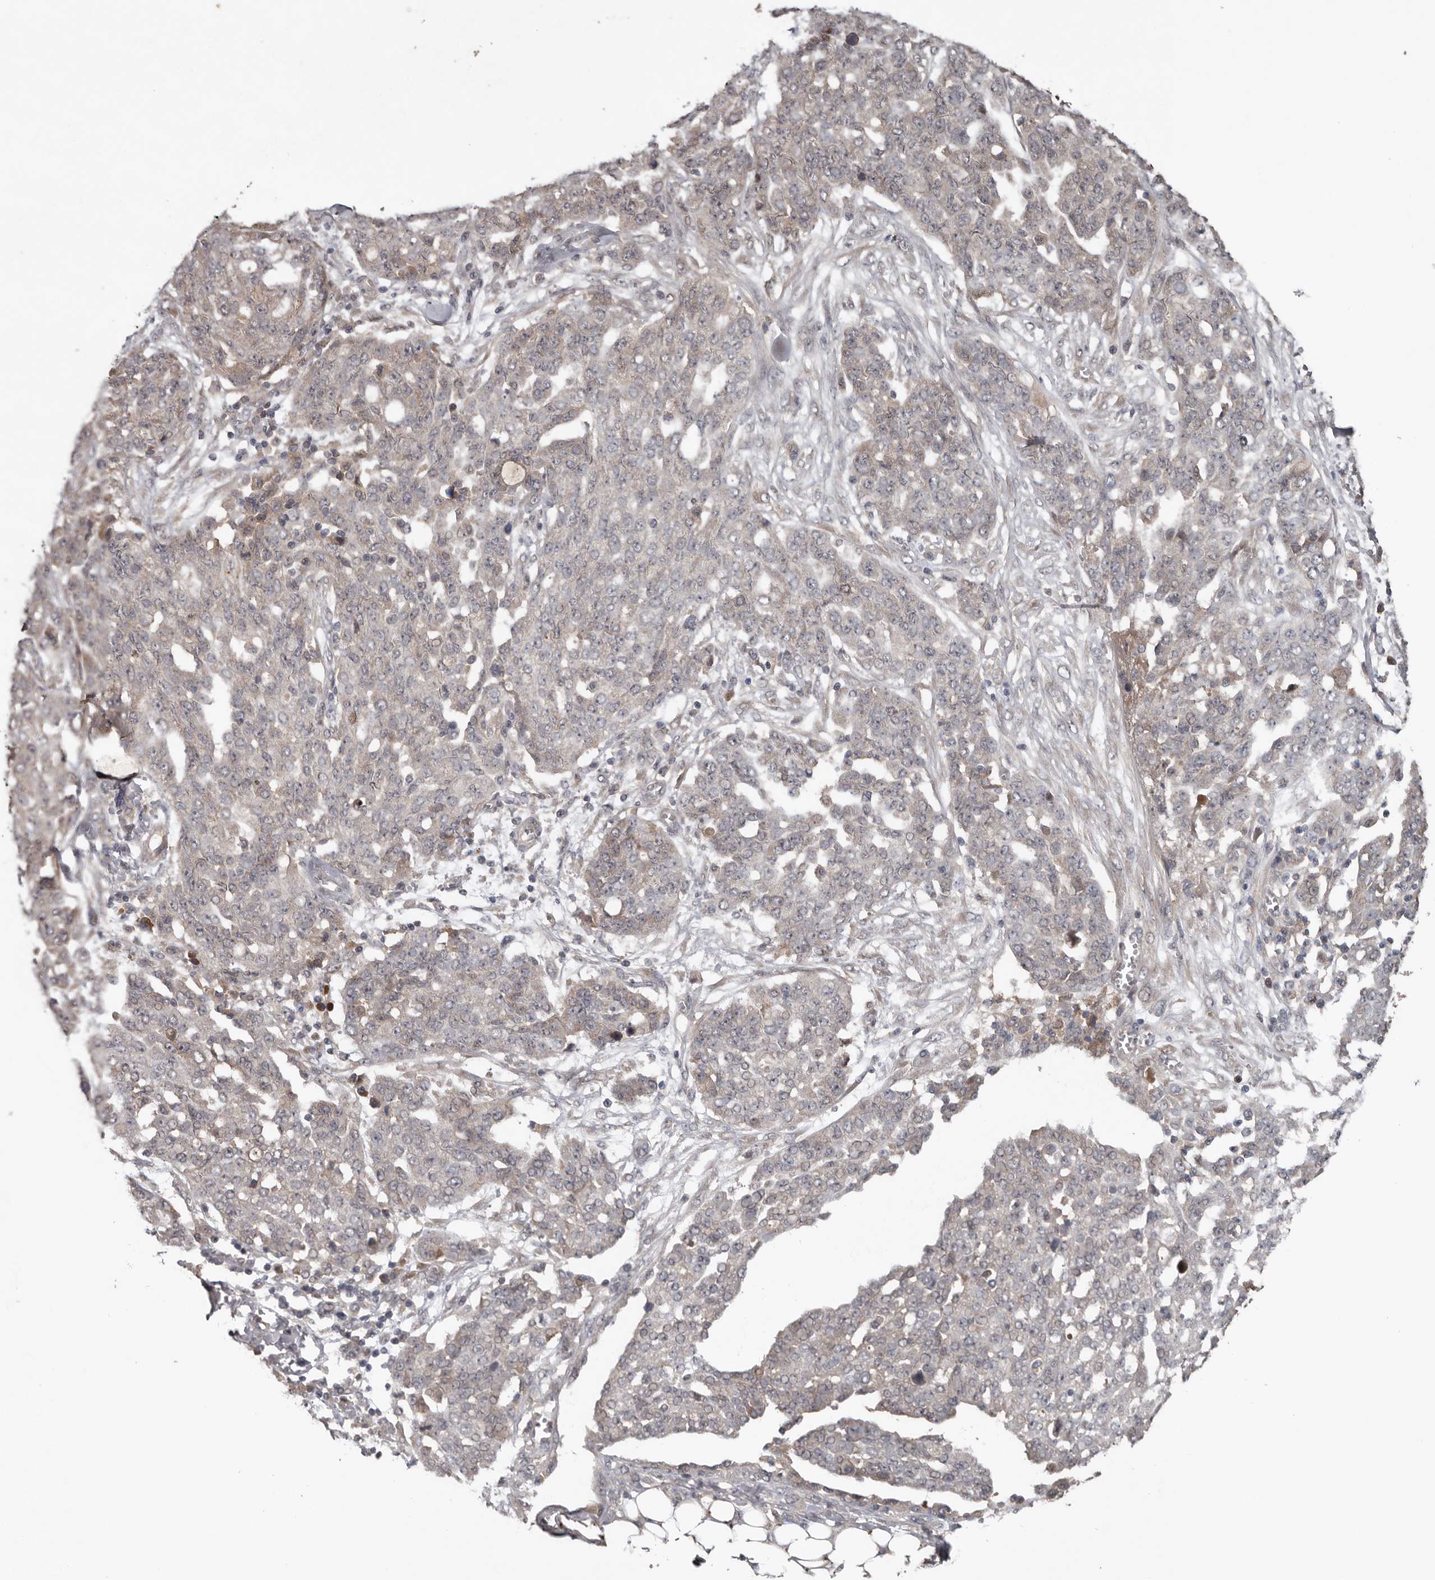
{"staining": {"intensity": "negative", "quantity": "none", "location": "none"}, "tissue": "ovarian cancer", "cell_type": "Tumor cells", "image_type": "cancer", "snomed": [{"axis": "morphology", "description": "Cystadenocarcinoma, serous, NOS"}, {"axis": "topography", "description": "Soft tissue"}, {"axis": "topography", "description": "Ovary"}], "caption": "Image shows no significant protein positivity in tumor cells of ovarian cancer. (Stains: DAB (3,3'-diaminobenzidine) immunohistochemistry (IHC) with hematoxylin counter stain, Microscopy: brightfield microscopy at high magnification).", "gene": "DNAJB4", "patient": {"sex": "female", "age": 57}}